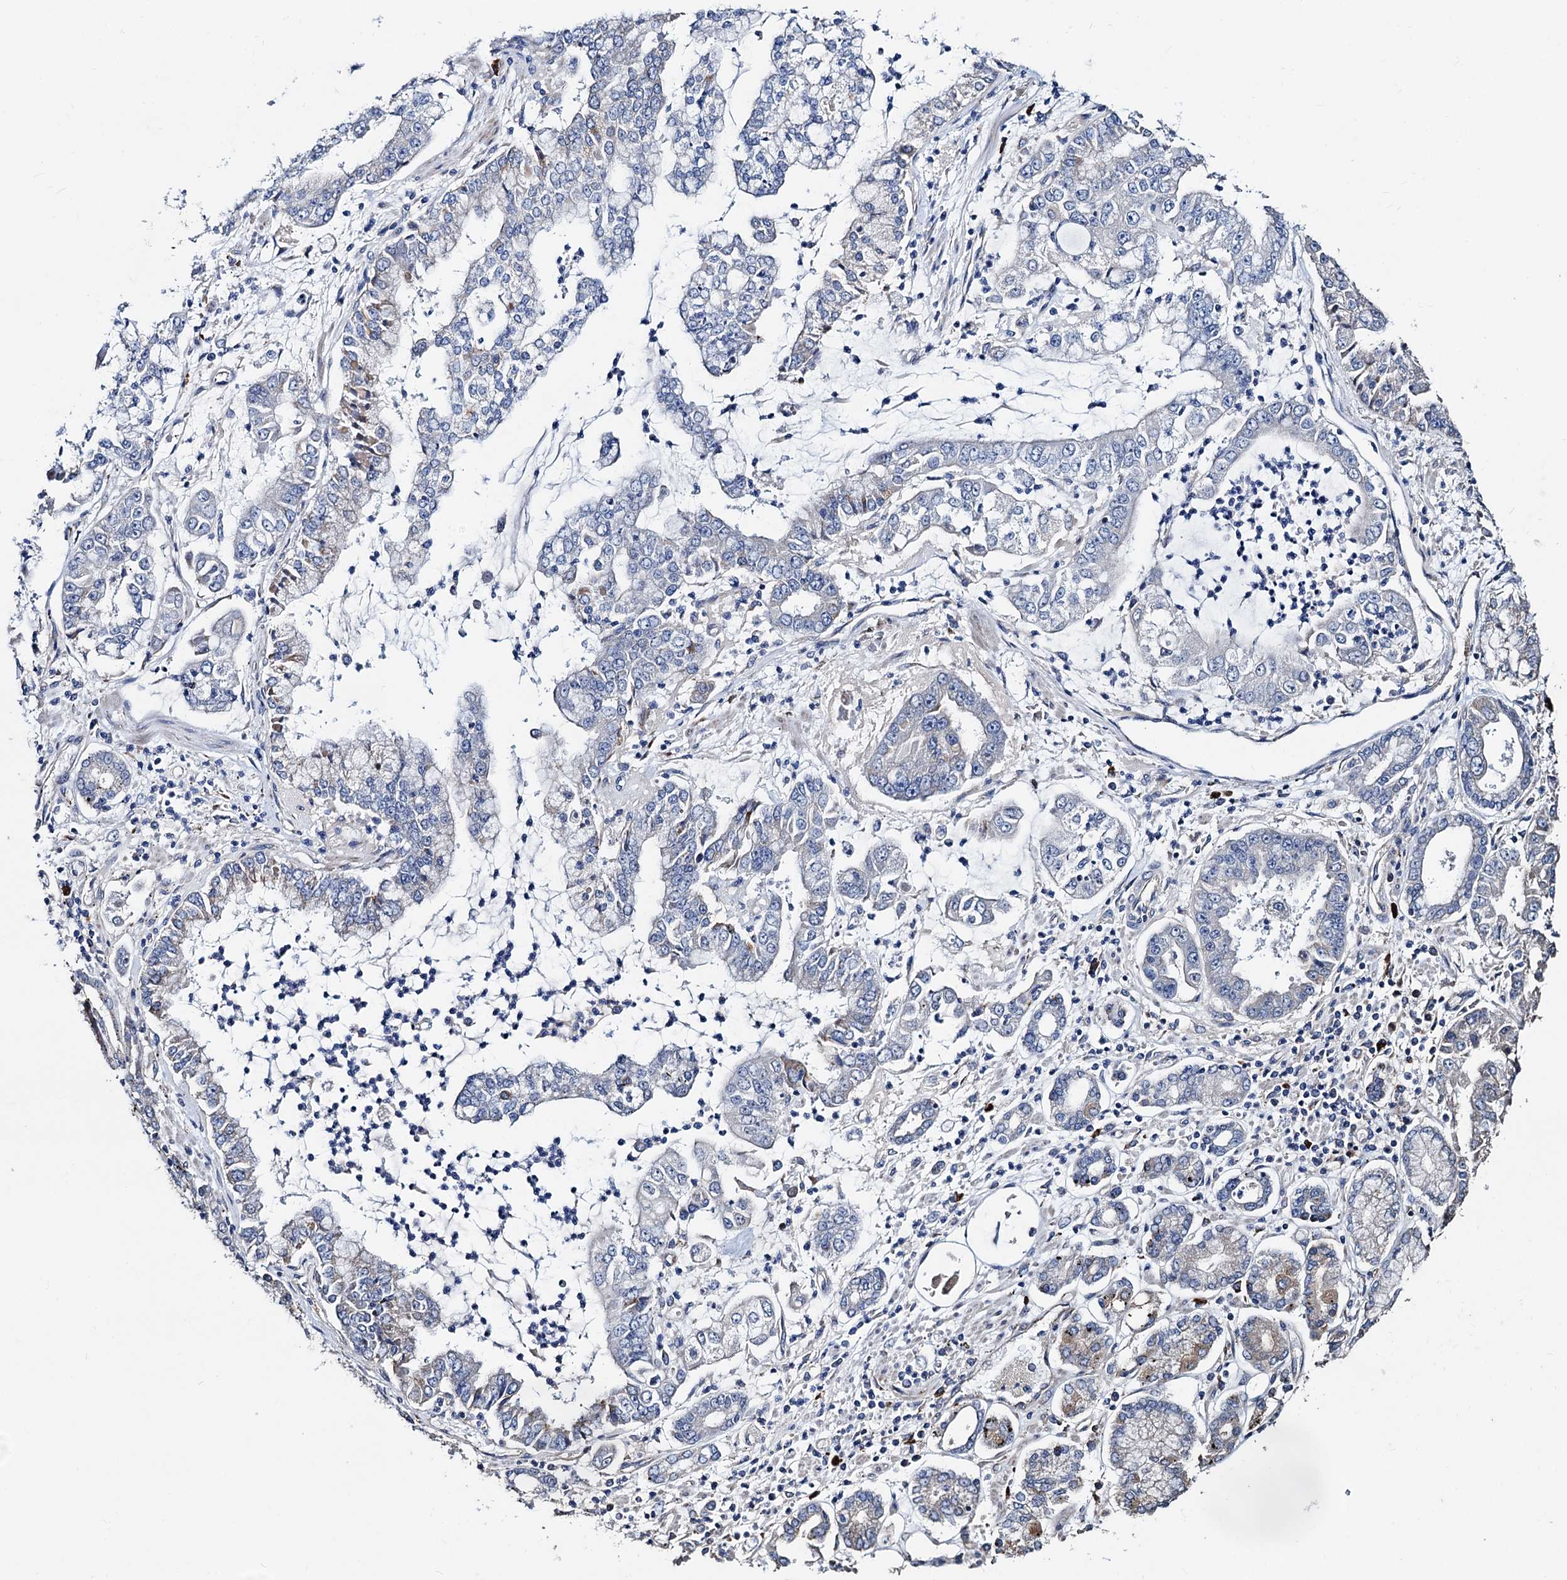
{"staining": {"intensity": "weak", "quantity": "<25%", "location": "cytoplasmic/membranous"}, "tissue": "stomach cancer", "cell_type": "Tumor cells", "image_type": "cancer", "snomed": [{"axis": "morphology", "description": "Adenocarcinoma, NOS"}, {"axis": "topography", "description": "Stomach"}], "caption": "Immunohistochemistry photomicrograph of human adenocarcinoma (stomach) stained for a protein (brown), which shows no positivity in tumor cells. The staining is performed using DAB (3,3'-diaminobenzidine) brown chromogen with nuclei counter-stained in using hematoxylin.", "gene": "AKAP11", "patient": {"sex": "male", "age": 76}}